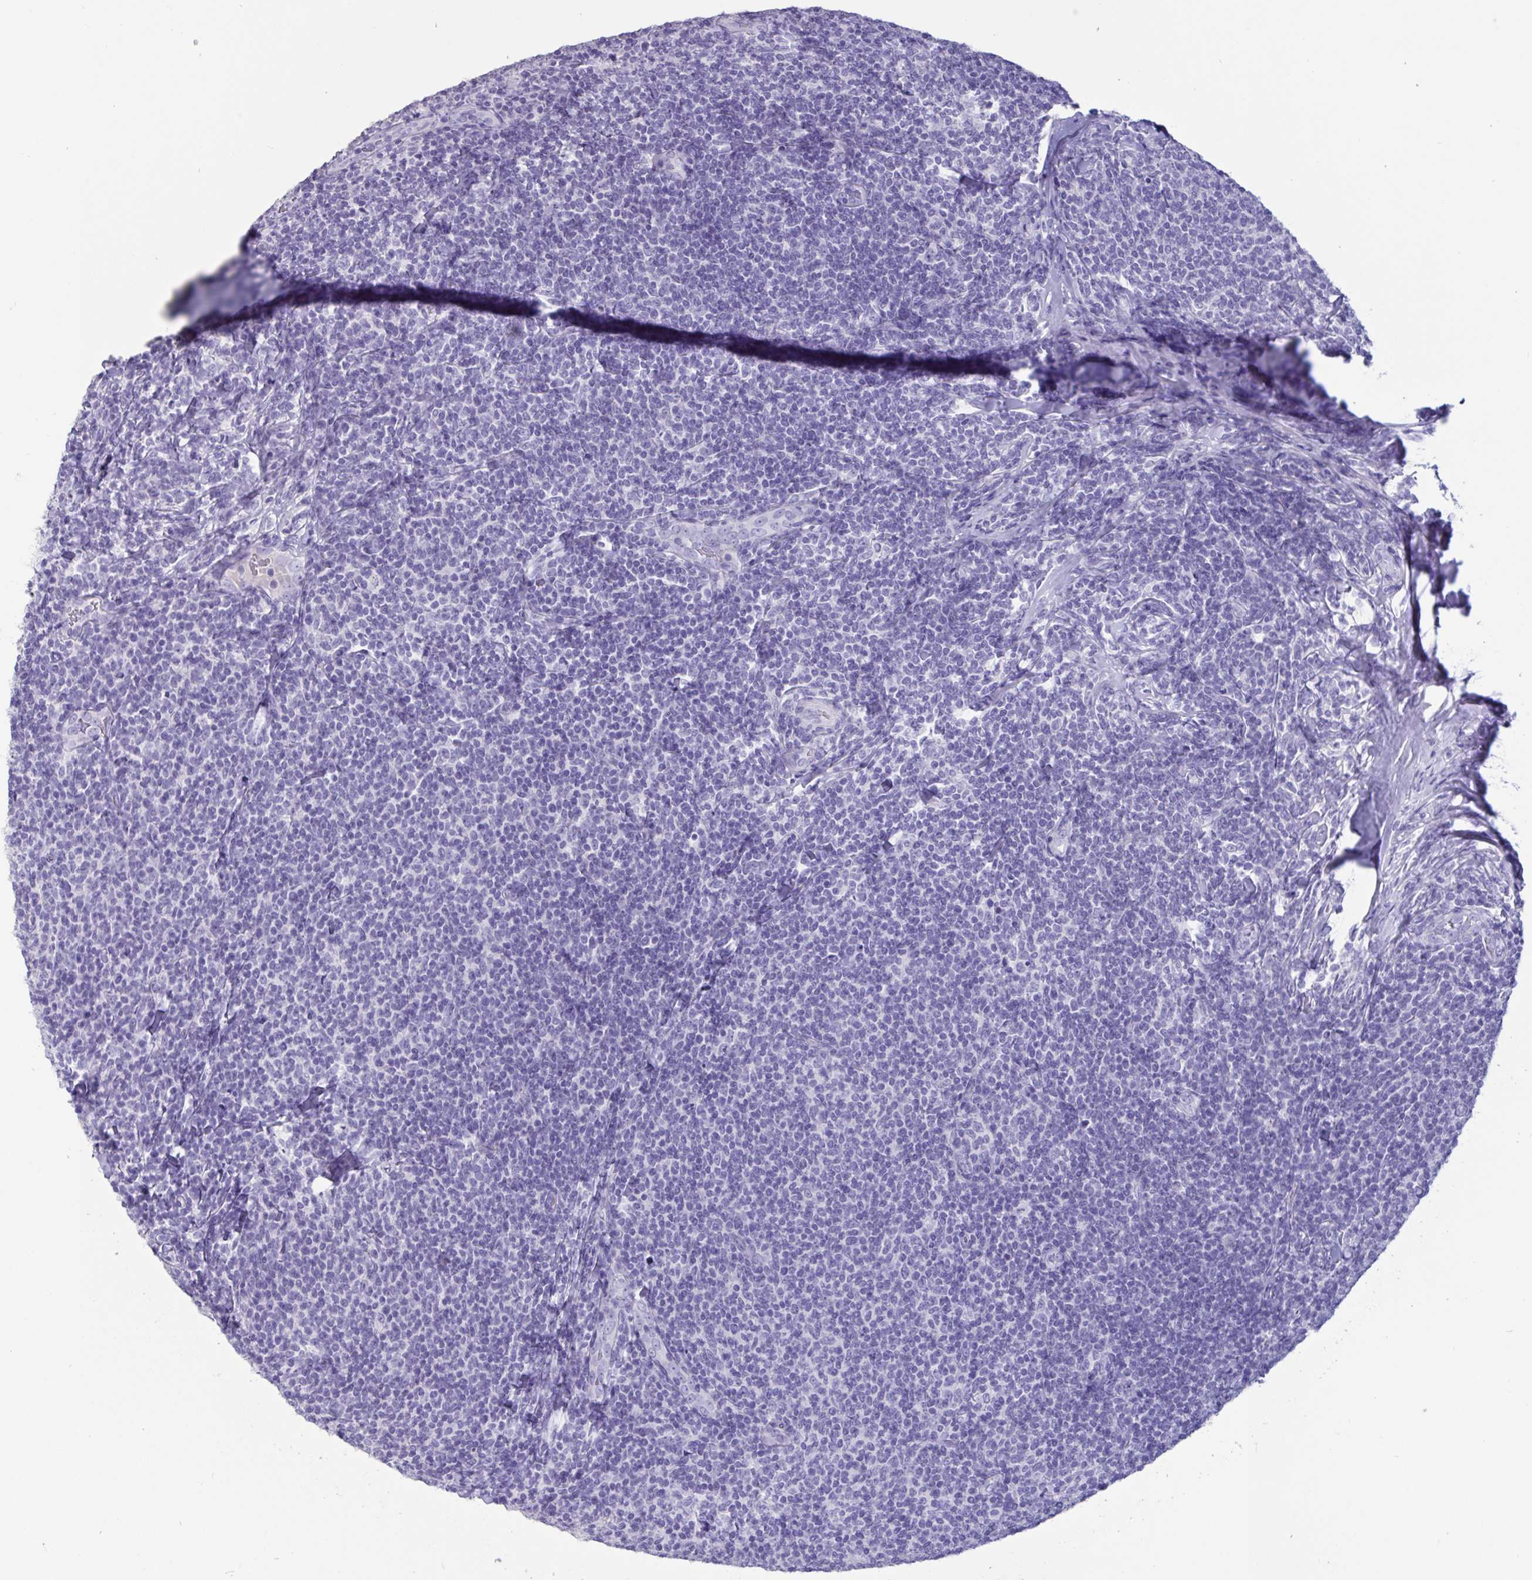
{"staining": {"intensity": "negative", "quantity": "none", "location": "none"}, "tissue": "lymphoma", "cell_type": "Tumor cells", "image_type": "cancer", "snomed": [{"axis": "morphology", "description": "Malignant lymphoma, non-Hodgkin's type, Low grade"}, {"axis": "topography", "description": "Lymph node"}], "caption": "The micrograph exhibits no staining of tumor cells in lymphoma.", "gene": "TNNC1", "patient": {"sex": "male", "age": 52}}